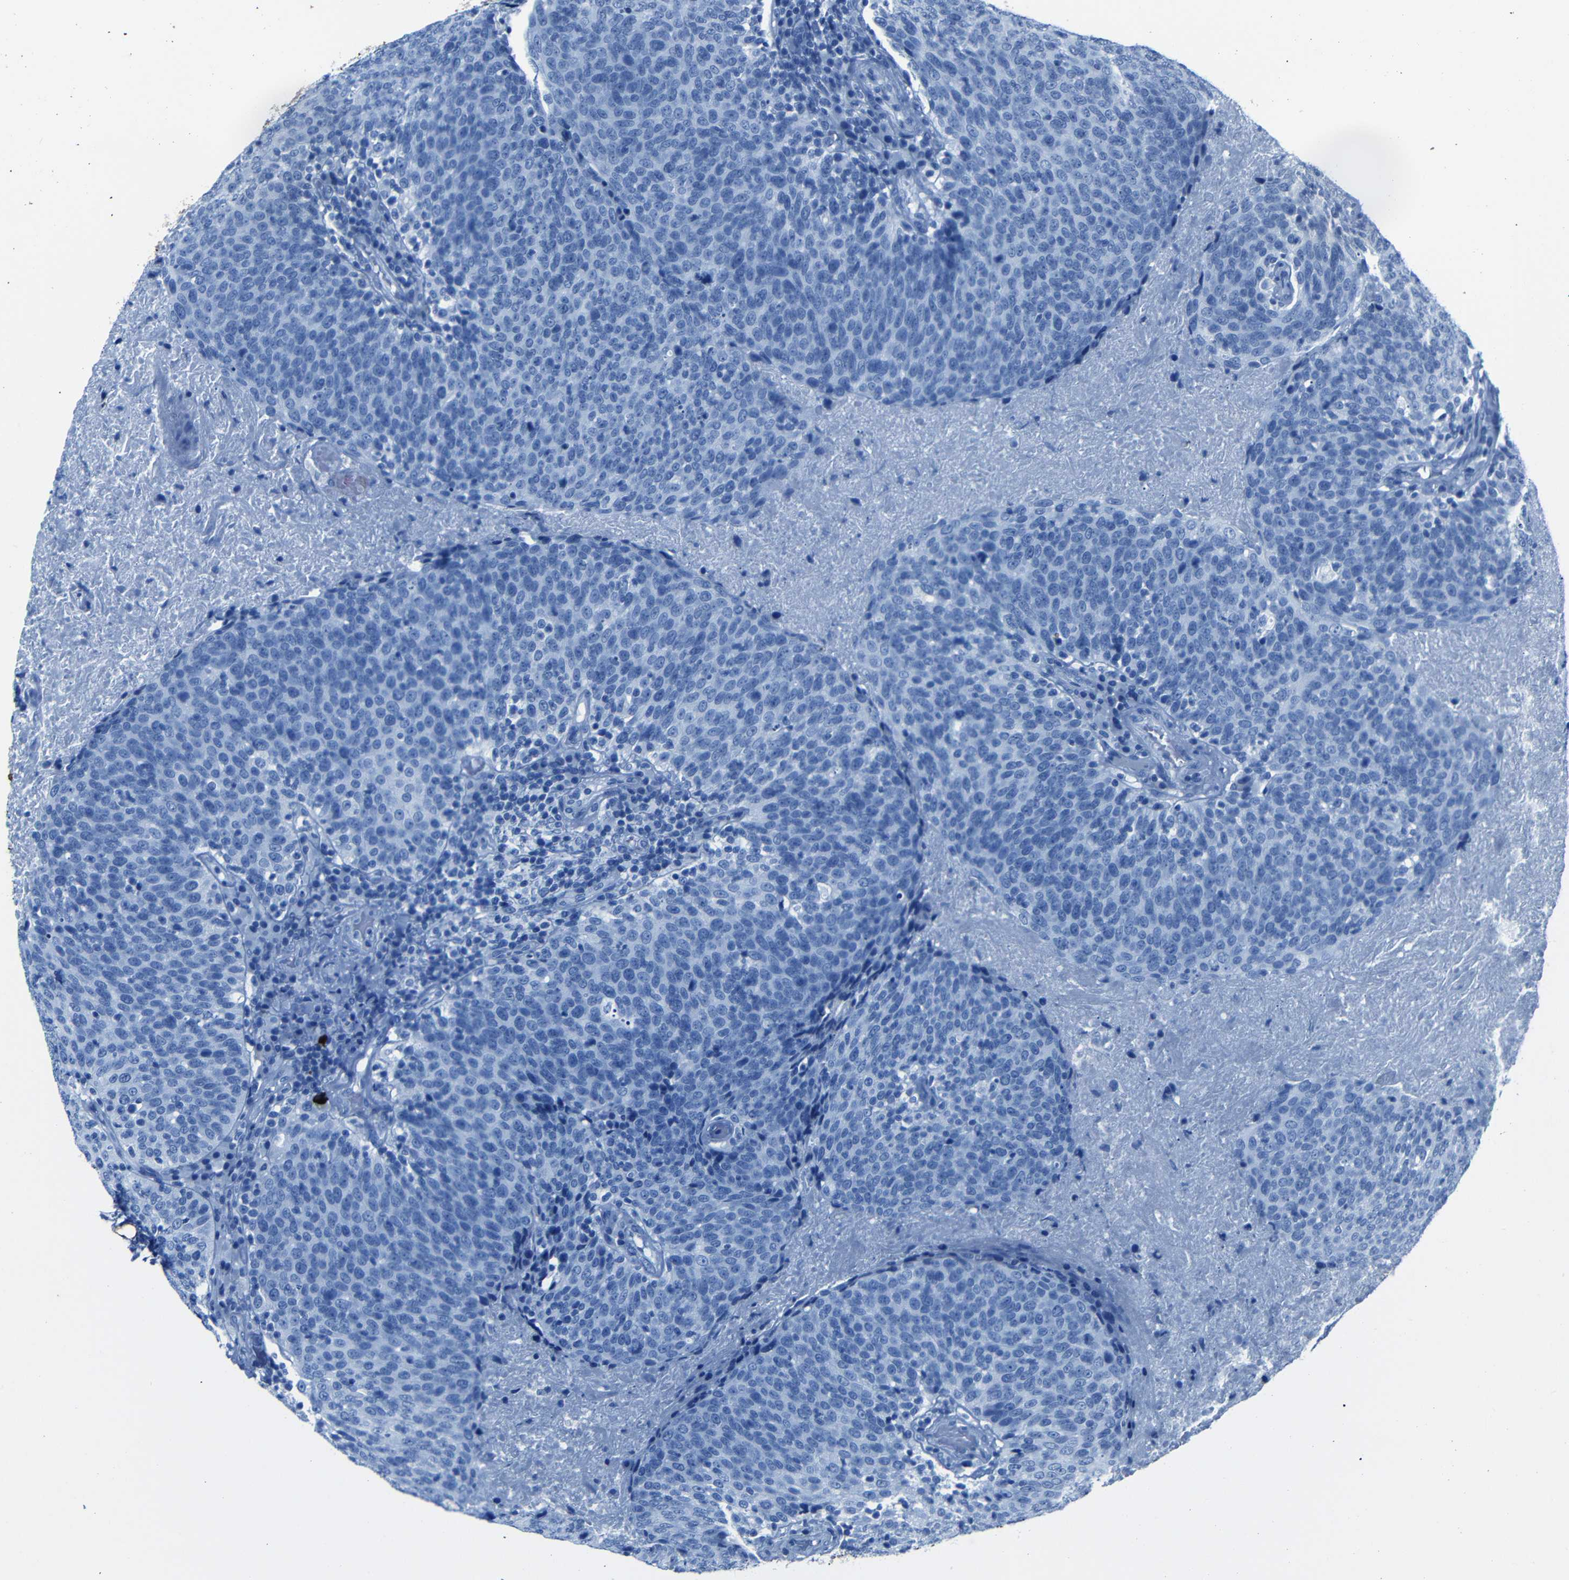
{"staining": {"intensity": "negative", "quantity": "none", "location": "none"}, "tissue": "head and neck cancer", "cell_type": "Tumor cells", "image_type": "cancer", "snomed": [{"axis": "morphology", "description": "Squamous cell carcinoma, NOS"}, {"axis": "morphology", "description": "Squamous cell carcinoma, metastatic, NOS"}, {"axis": "topography", "description": "Lymph node"}, {"axis": "topography", "description": "Head-Neck"}], "caption": "A histopathology image of human head and neck metastatic squamous cell carcinoma is negative for staining in tumor cells.", "gene": "CLDN11", "patient": {"sex": "male", "age": 62}}